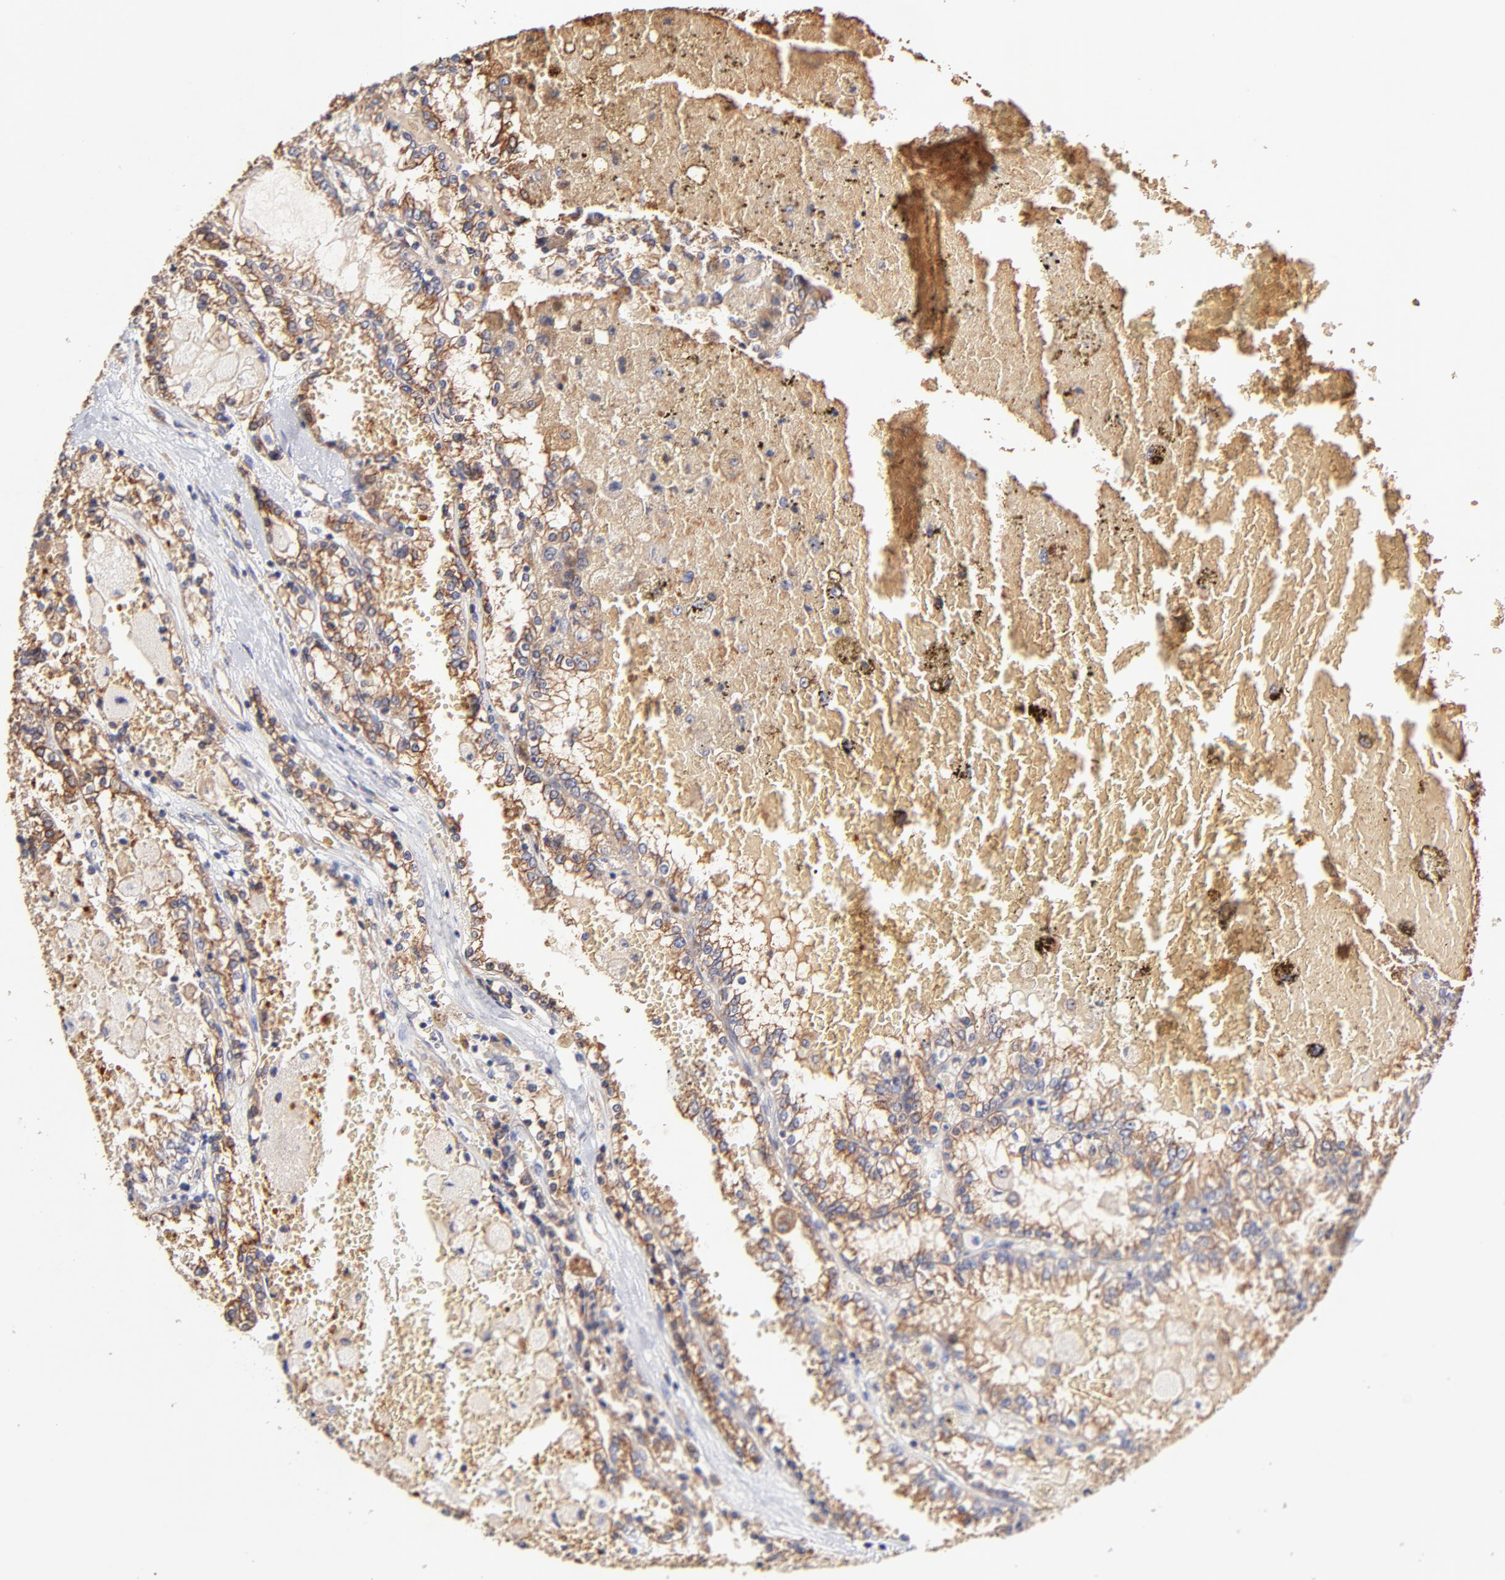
{"staining": {"intensity": "moderate", "quantity": ">75%", "location": "cytoplasmic/membranous"}, "tissue": "renal cancer", "cell_type": "Tumor cells", "image_type": "cancer", "snomed": [{"axis": "morphology", "description": "Adenocarcinoma, NOS"}, {"axis": "topography", "description": "Kidney"}], "caption": "This image shows IHC staining of human renal cancer (adenocarcinoma), with medium moderate cytoplasmic/membranous staining in about >75% of tumor cells.", "gene": "CD2AP", "patient": {"sex": "female", "age": 56}}